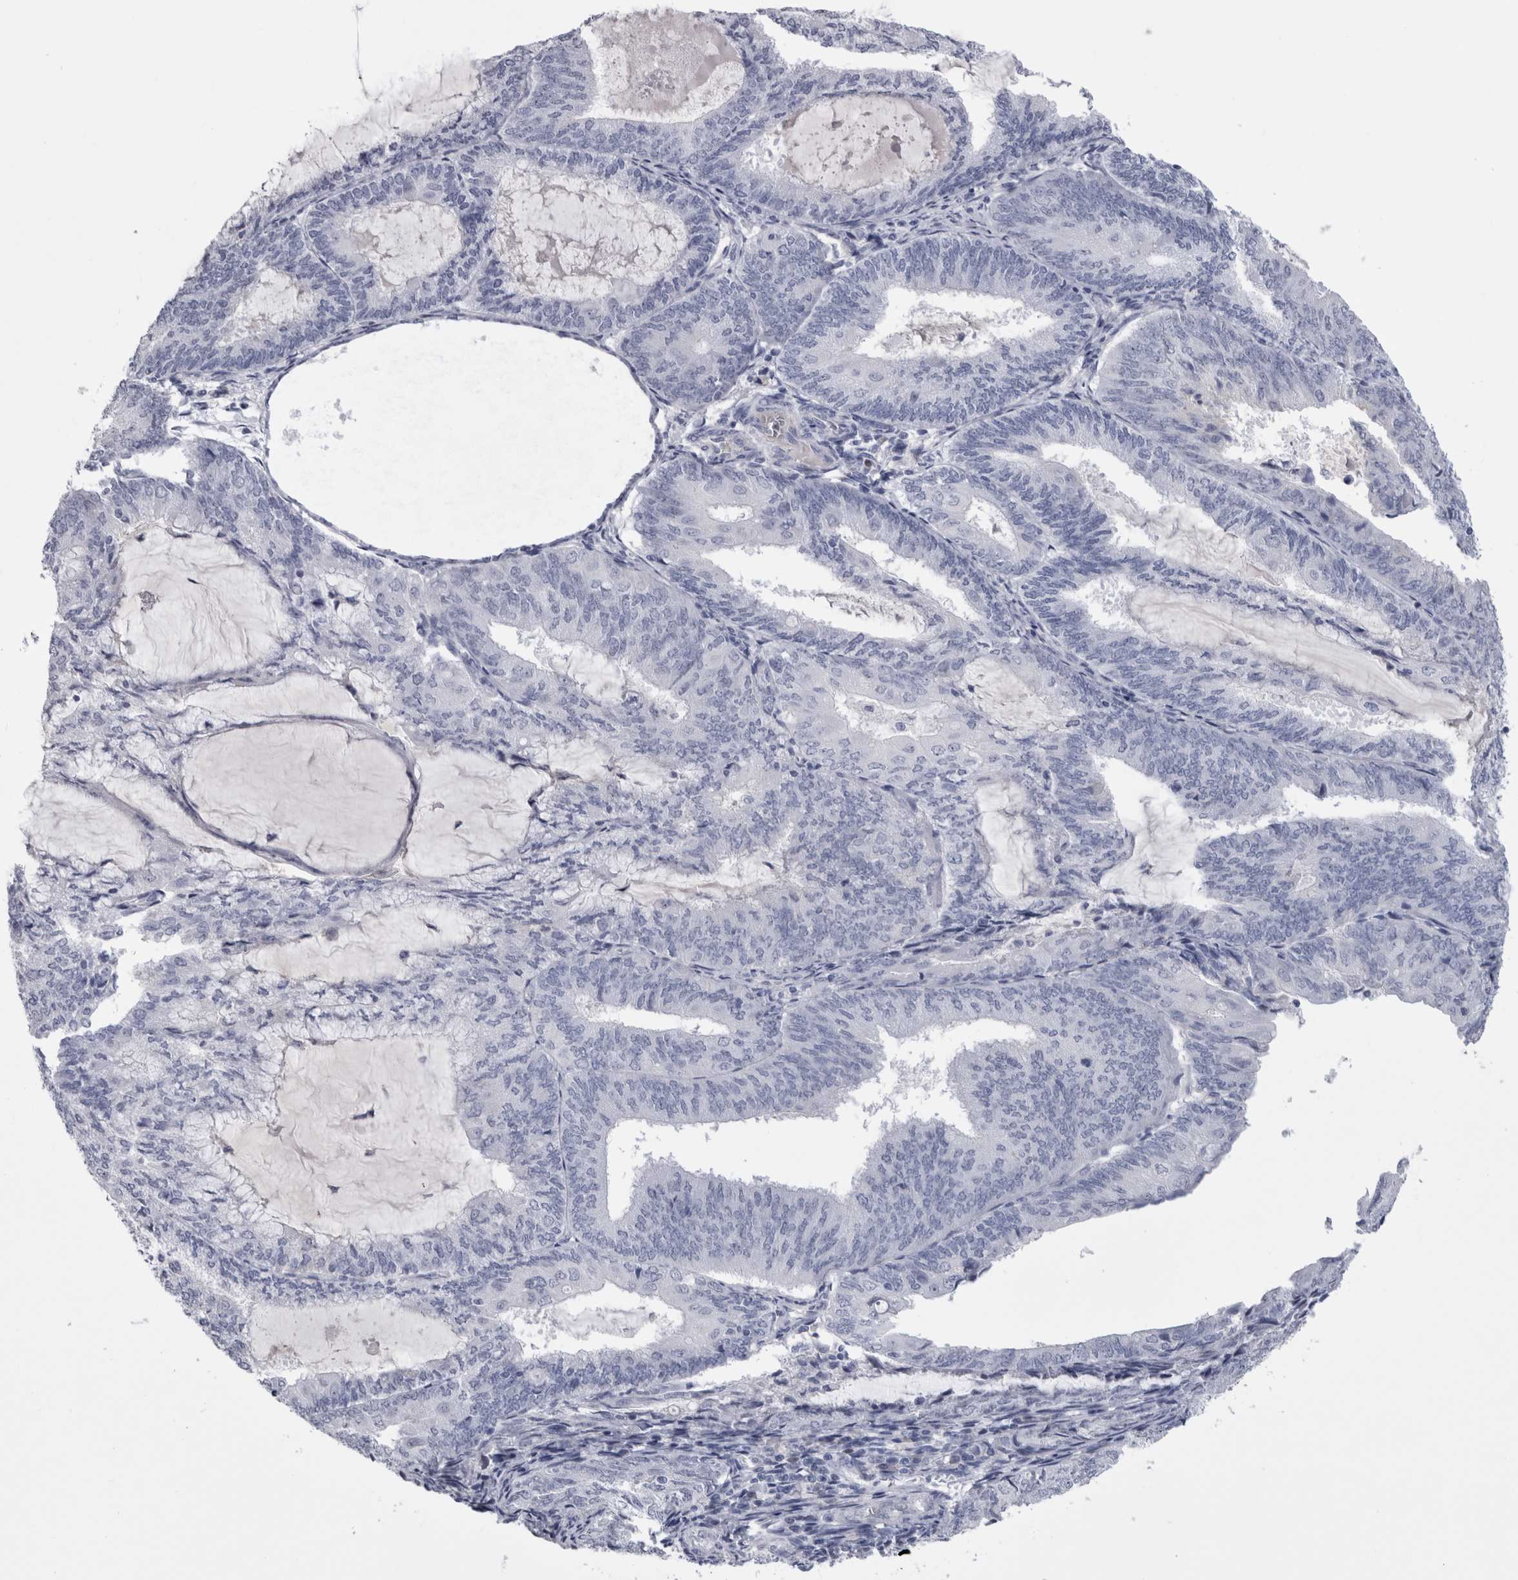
{"staining": {"intensity": "negative", "quantity": "none", "location": "none"}, "tissue": "endometrial cancer", "cell_type": "Tumor cells", "image_type": "cancer", "snomed": [{"axis": "morphology", "description": "Adenocarcinoma, NOS"}, {"axis": "topography", "description": "Endometrium"}], "caption": "Micrograph shows no protein expression in tumor cells of adenocarcinoma (endometrial) tissue.", "gene": "PAX5", "patient": {"sex": "female", "age": 81}}